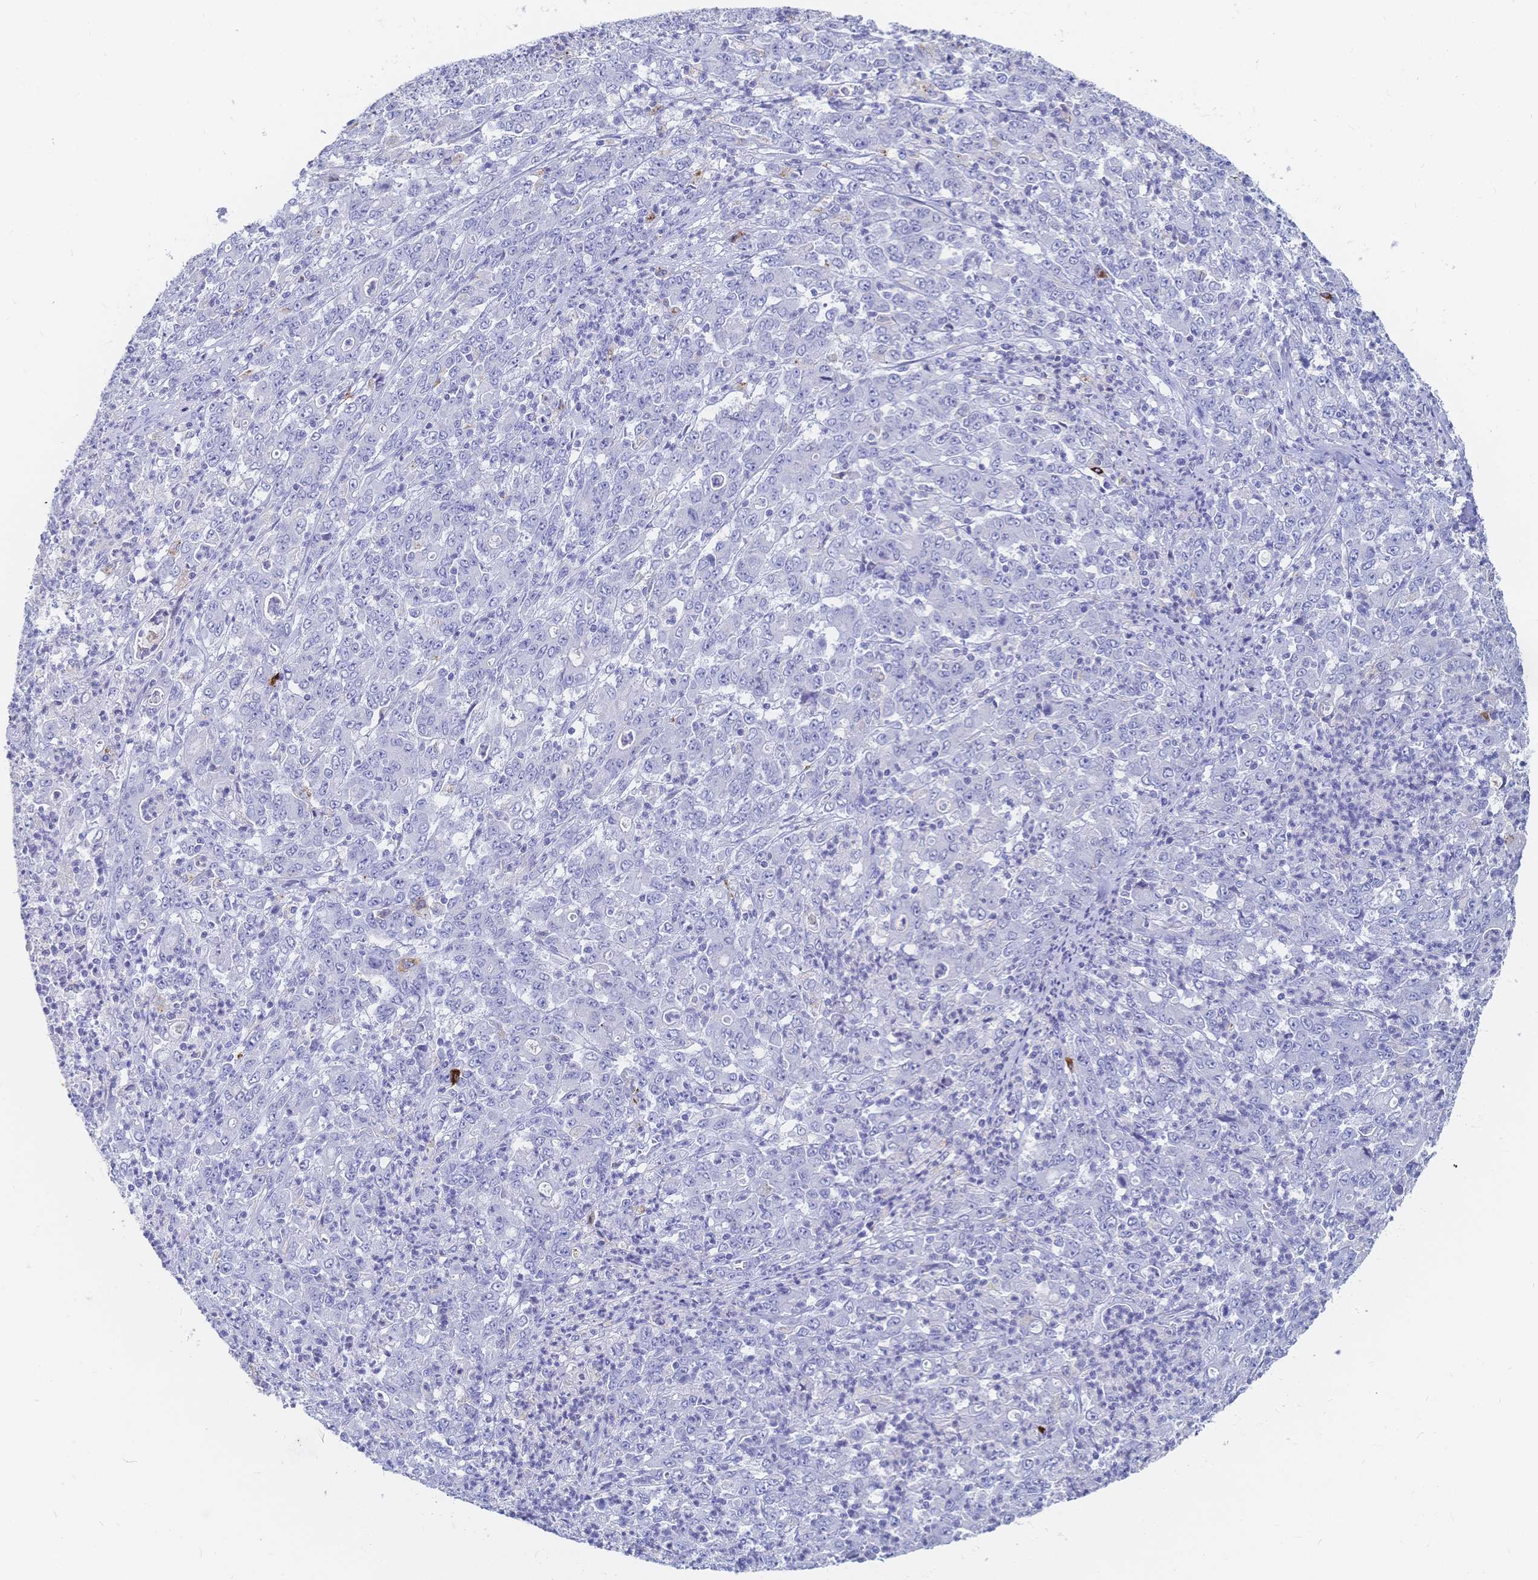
{"staining": {"intensity": "negative", "quantity": "none", "location": "none"}, "tissue": "stomach cancer", "cell_type": "Tumor cells", "image_type": "cancer", "snomed": [{"axis": "morphology", "description": "Adenocarcinoma, NOS"}, {"axis": "topography", "description": "Stomach, lower"}], "caption": "DAB (3,3'-diaminobenzidine) immunohistochemical staining of human adenocarcinoma (stomach) reveals no significant positivity in tumor cells.", "gene": "IL2RB", "patient": {"sex": "female", "age": 71}}